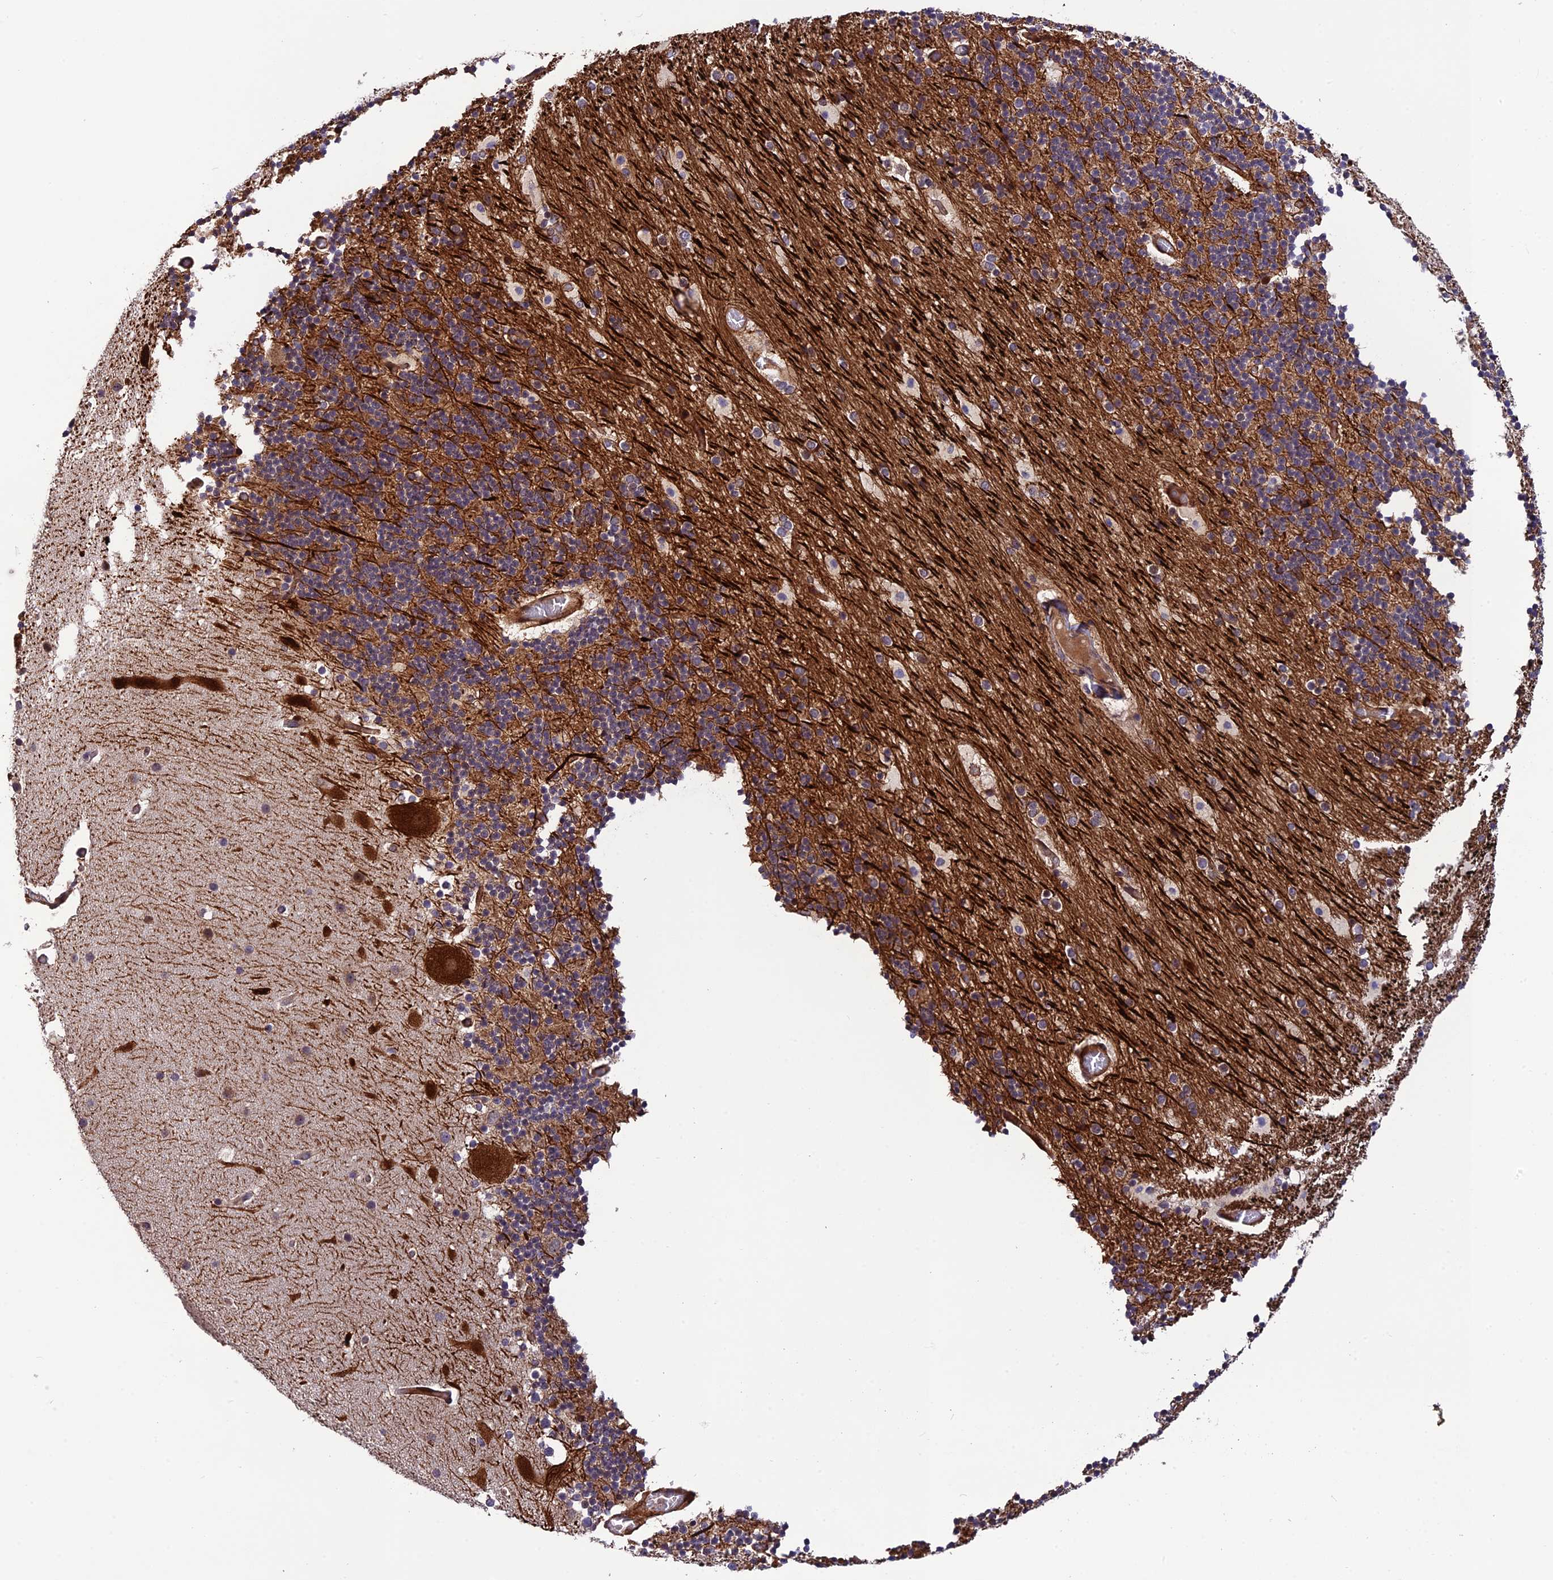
{"staining": {"intensity": "moderate", "quantity": ">75%", "location": "cytoplasmic/membranous"}, "tissue": "cerebellum", "cell_type": "Cells in granular layer", "image_type": "normal", "snomed": [{"axis": "morphology", "description": "Normal tissue, NOS"}, {"axis": "topography", "description": "Cerebellum"}], "caption": "High-power microscopy captured an immunohistochemistry (IHC) image of unremarkable cerebellum, revealing moderate cytoplasmic/membranous expression in approximately >75% of cells in granular layer. (DAB (3,3'-diaminobenzidine) = brown stain, brightfield microscopy at high magnification).", "gene": "SMIM7", "patient": {"sex": "male", "age": 57}}